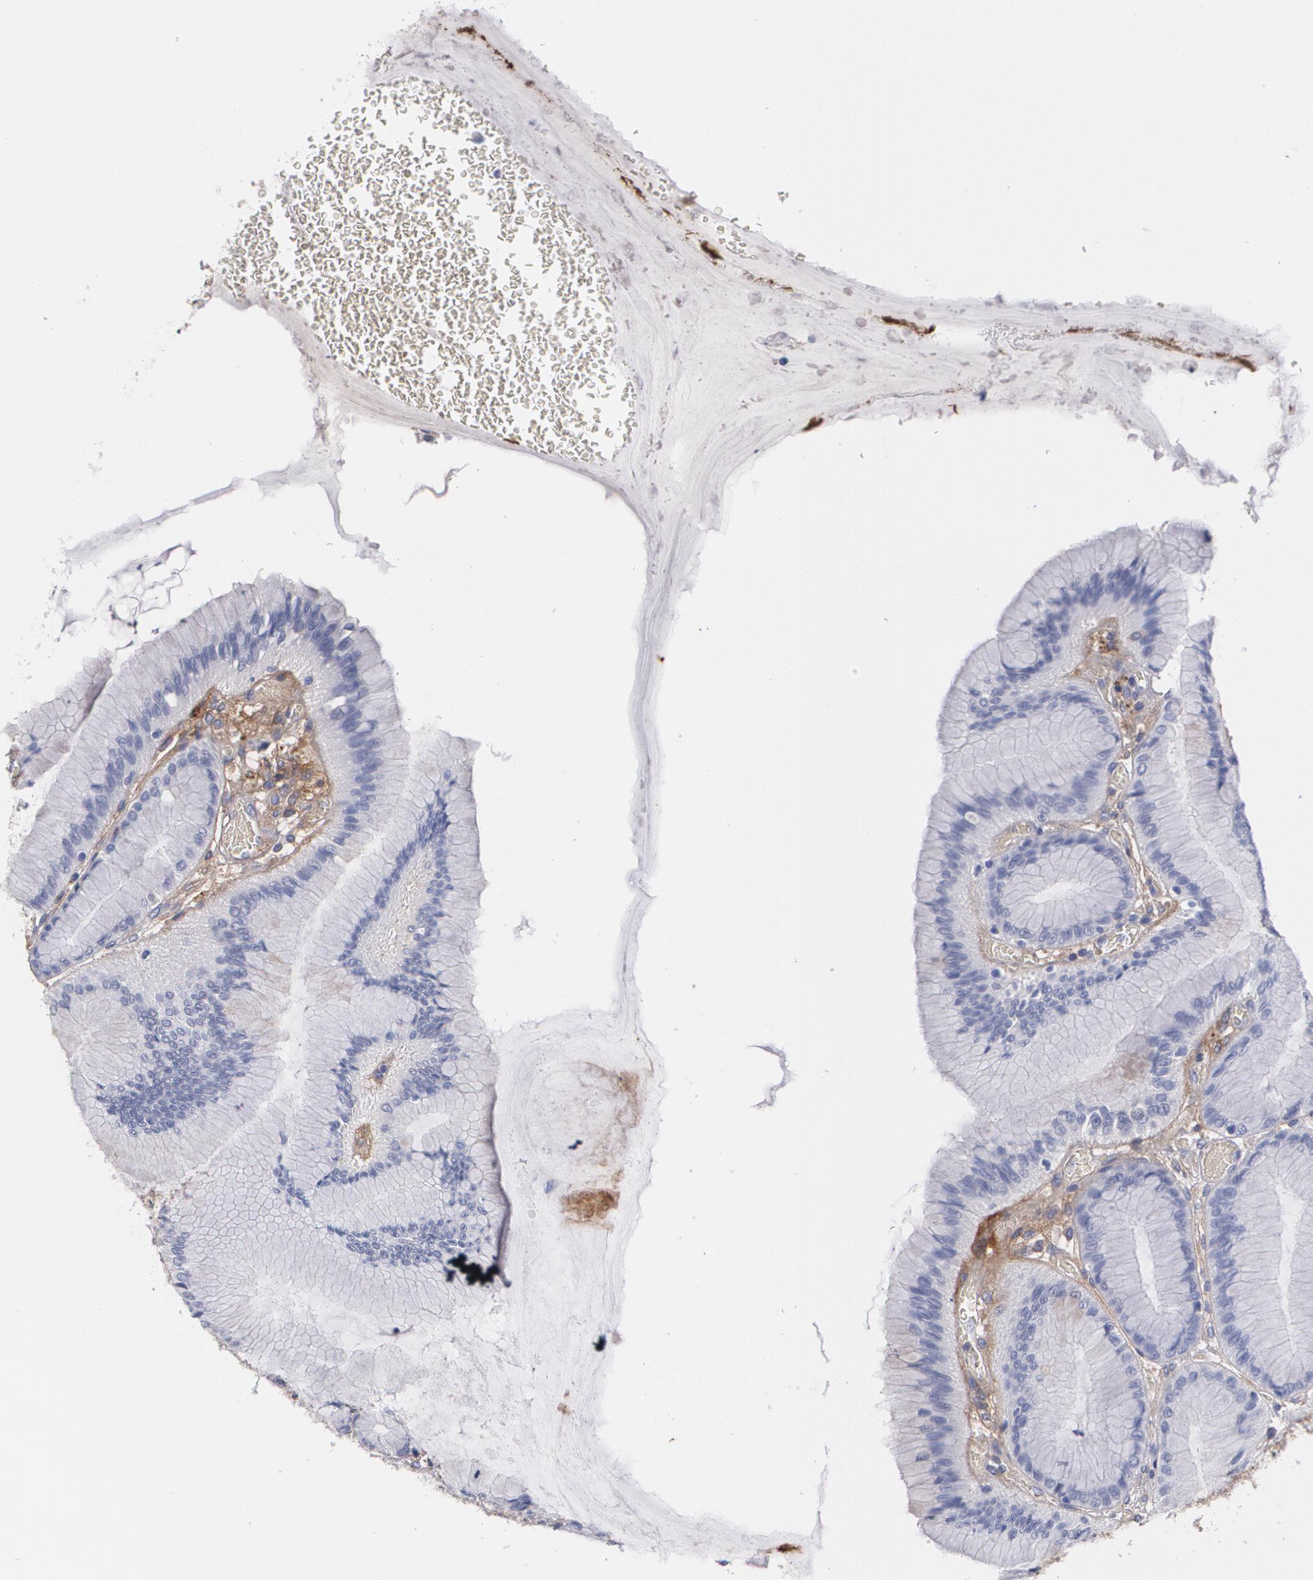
{"staining": {"intensity": "negative", "quantity": "none", "location": "none"}, "tissue": "stomach", "cell_type": "Glandular cells", "image_type": "normal", "snomed": [{"axis": "morphology", "description": "Normal tissue, NOS"}, {"axis": "morphology", "description": "Adenocarcinoma, NOS"}, {"axis": "topography", "description": "Stomach"}, {"axis": "topography", "description": "Stomach, lower"}], "caption": "The image shows no significant positivity in glandular cells of stomach. (Brightfield microscopy of DAB (3,3'-diaminobenzidine) immunohistochemistry (IHC) at high magnification).", "gene": "FBLN1", "patient": {"sex": "female", "age": 65}}